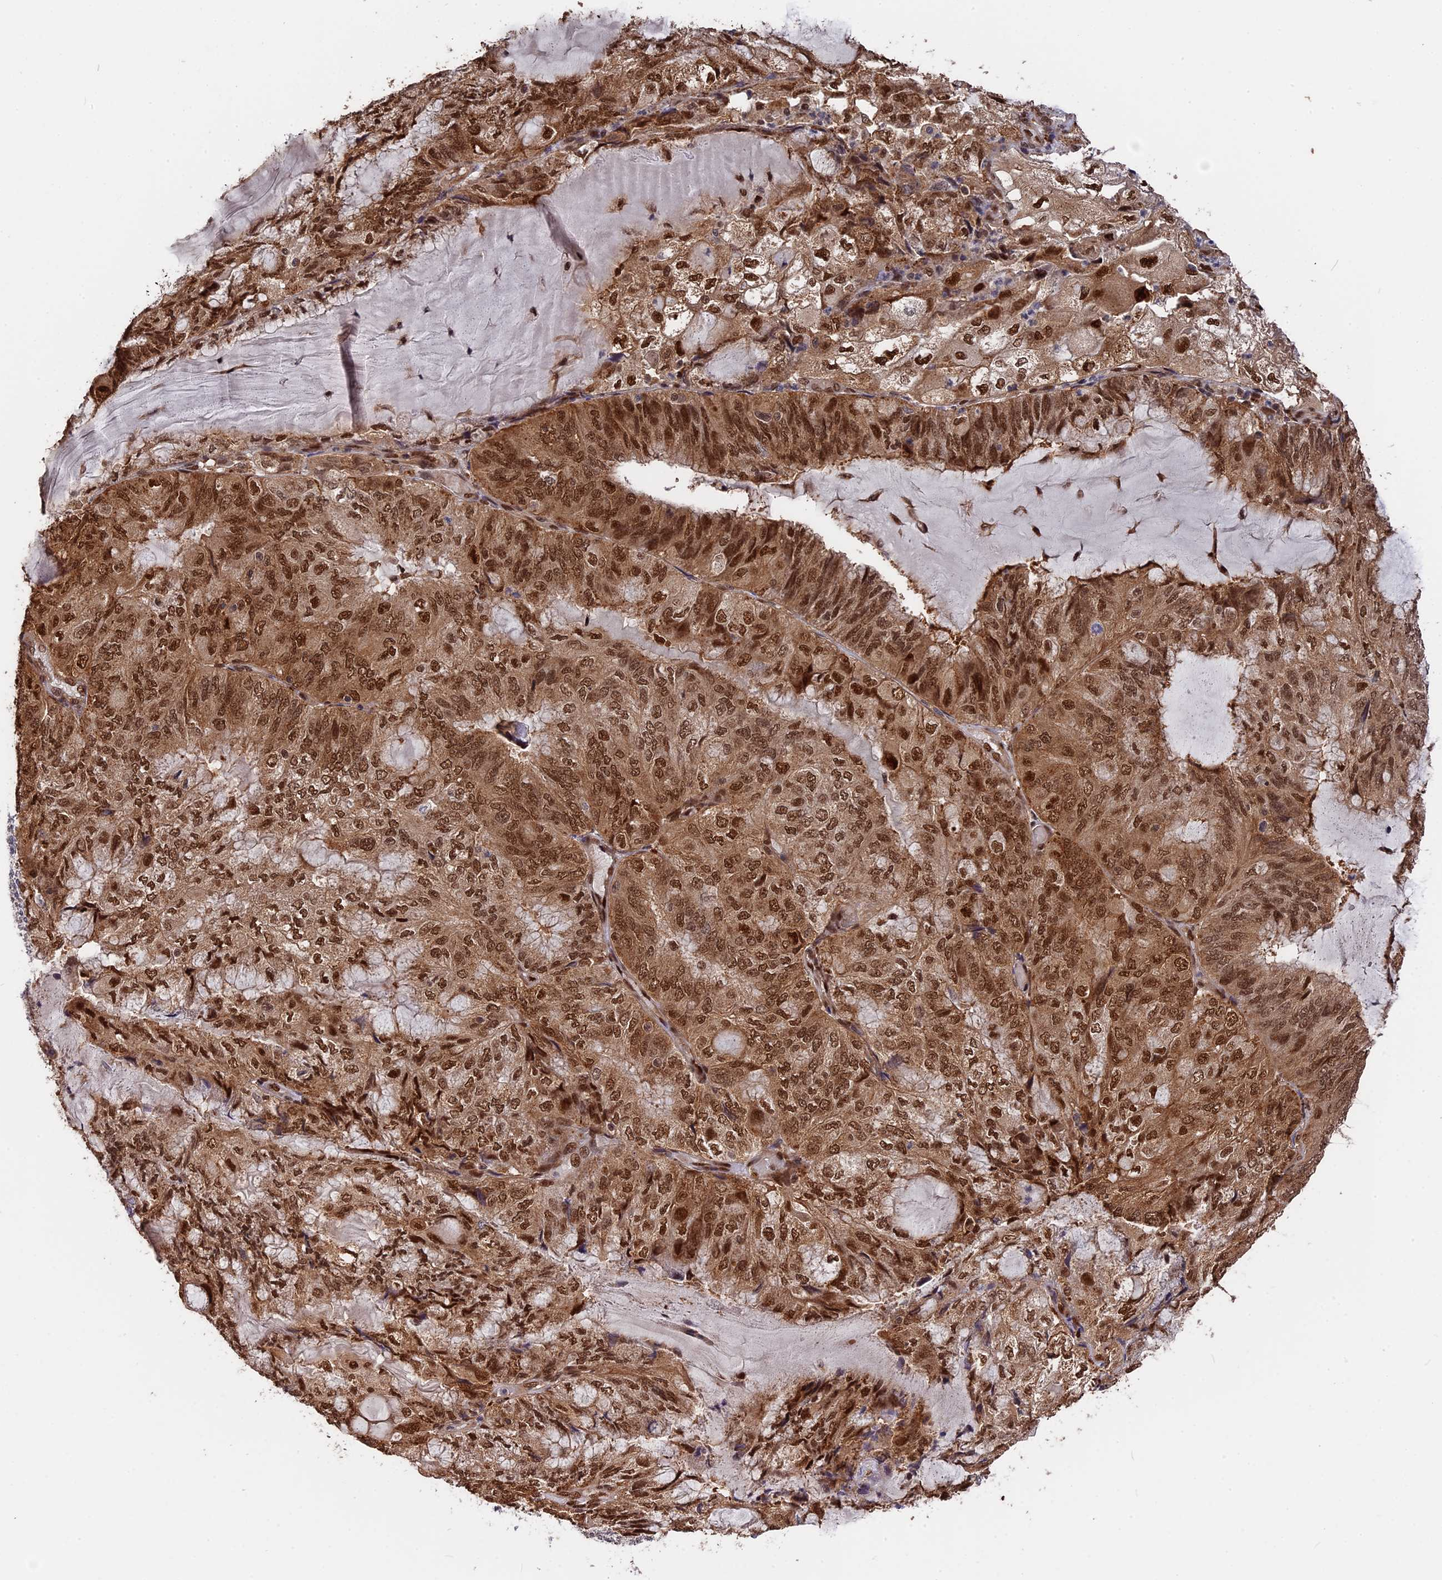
{"staining": {"intensity": "moderate", "quantity": ">75%", "location": "nuclear"}, "tissue": "endometrial cancer", "cell_type": "Tumor cells", "image_type": "cancer", "snomed": [{"axis": "morphology", "description": "Adenocarcinoma, NOS"}, {"axis": "topography", "description": "Endometrium"}], "caption": "Protein staining of endometrial cancer (adenocarcinoma) tissue exhibits moderate nuclear positivity in about >75% of tumor cells.", "gene": "ADRM1", "patient": {"sex": "female", "age": 81}}